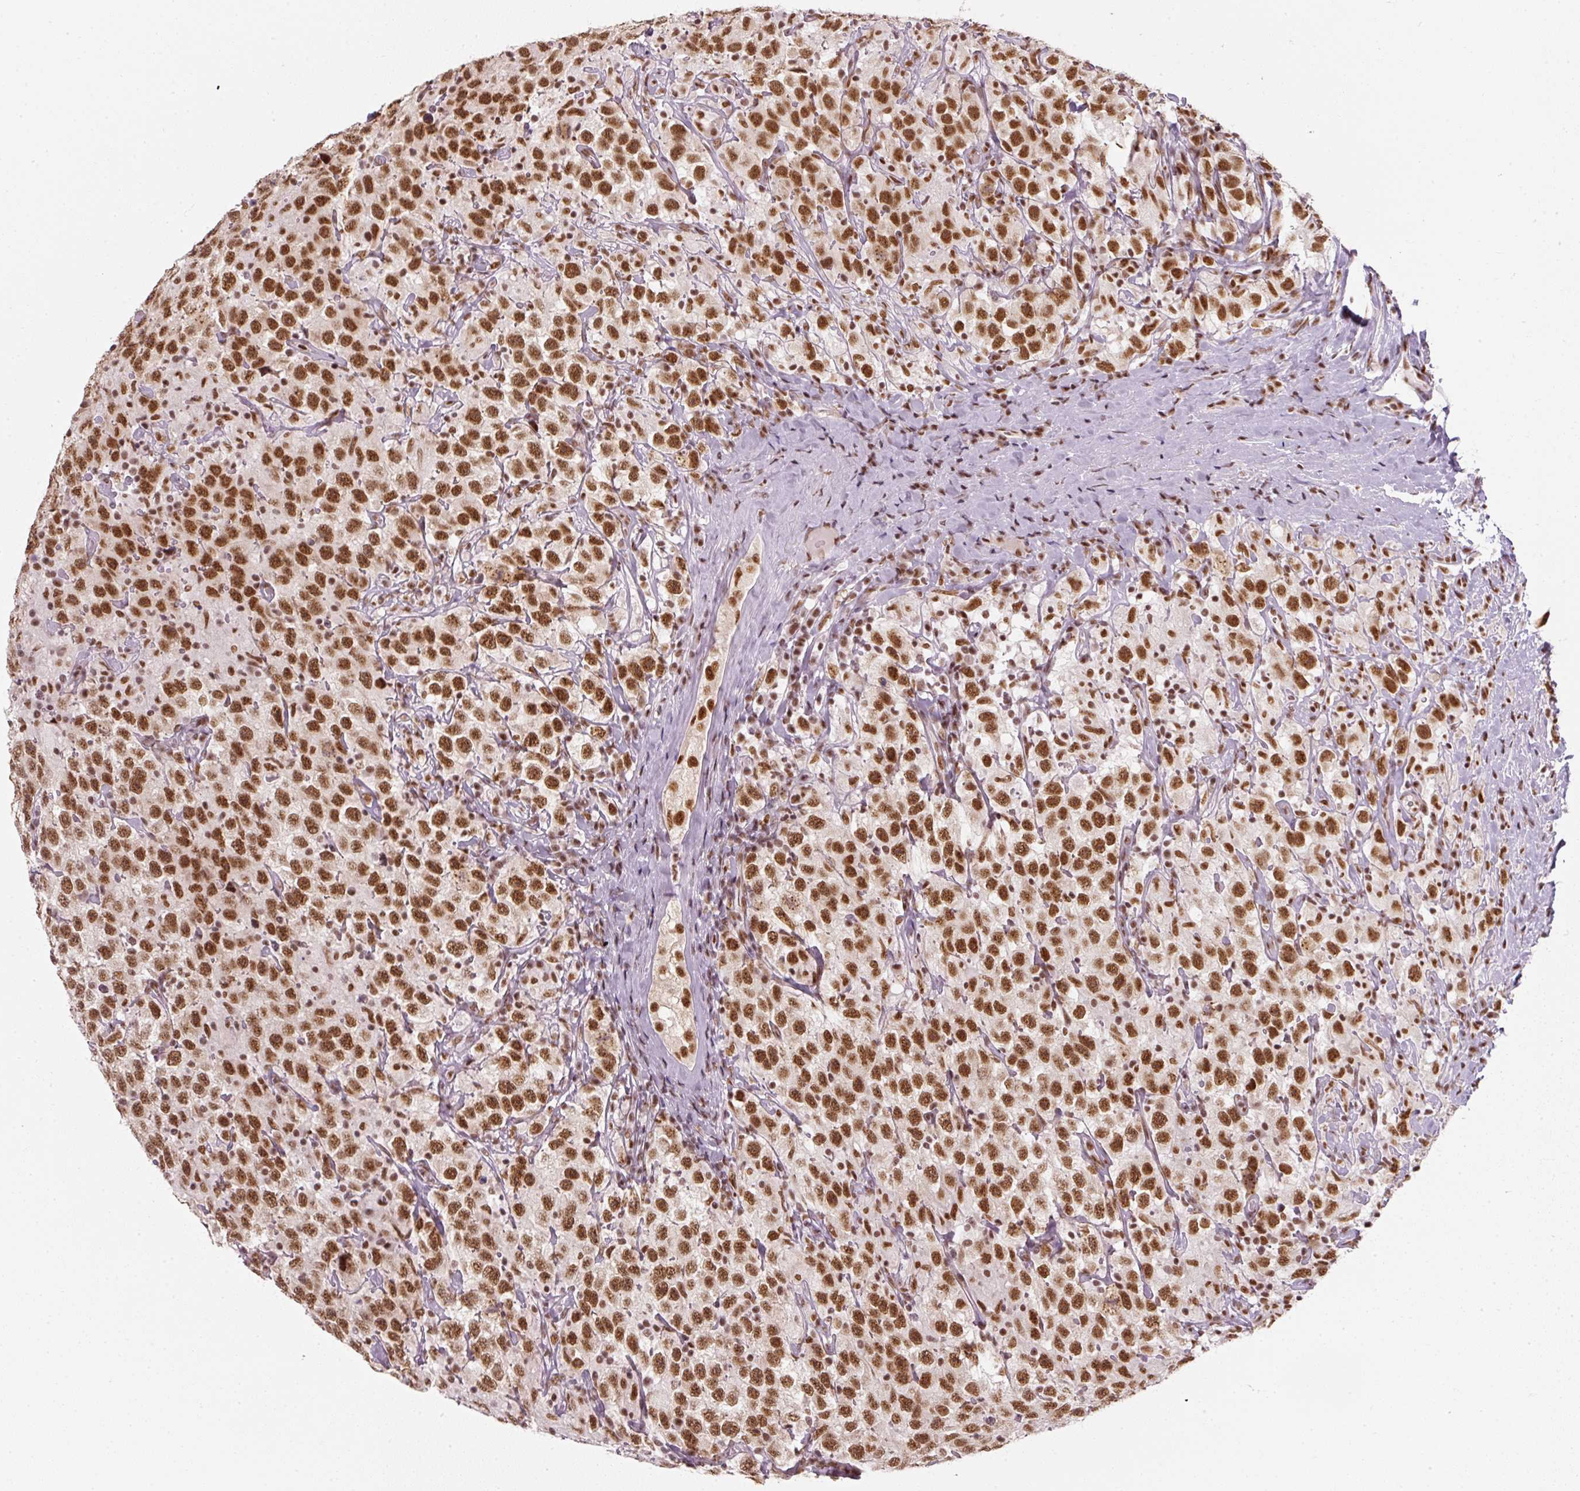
{"staining": {"intensity": "strong", "quantity": ">75%", "location": "nuclear"}, "tissue": "testis cancer", "cell_type": "Tumor cells", "image_type": "cancer", "snomed": [{"axis": "morphology", "description": "Seminoma, NOS"}, {"axis": "topography", "description": "Testis"}], "caption": "The photomicrograph reveals staining of seminoma (testis), revealing strong nuclear protein expression (brown color) within tumor cells.", "gene": "U2AF2", "patient": {"sex": "male", "age": 41}}